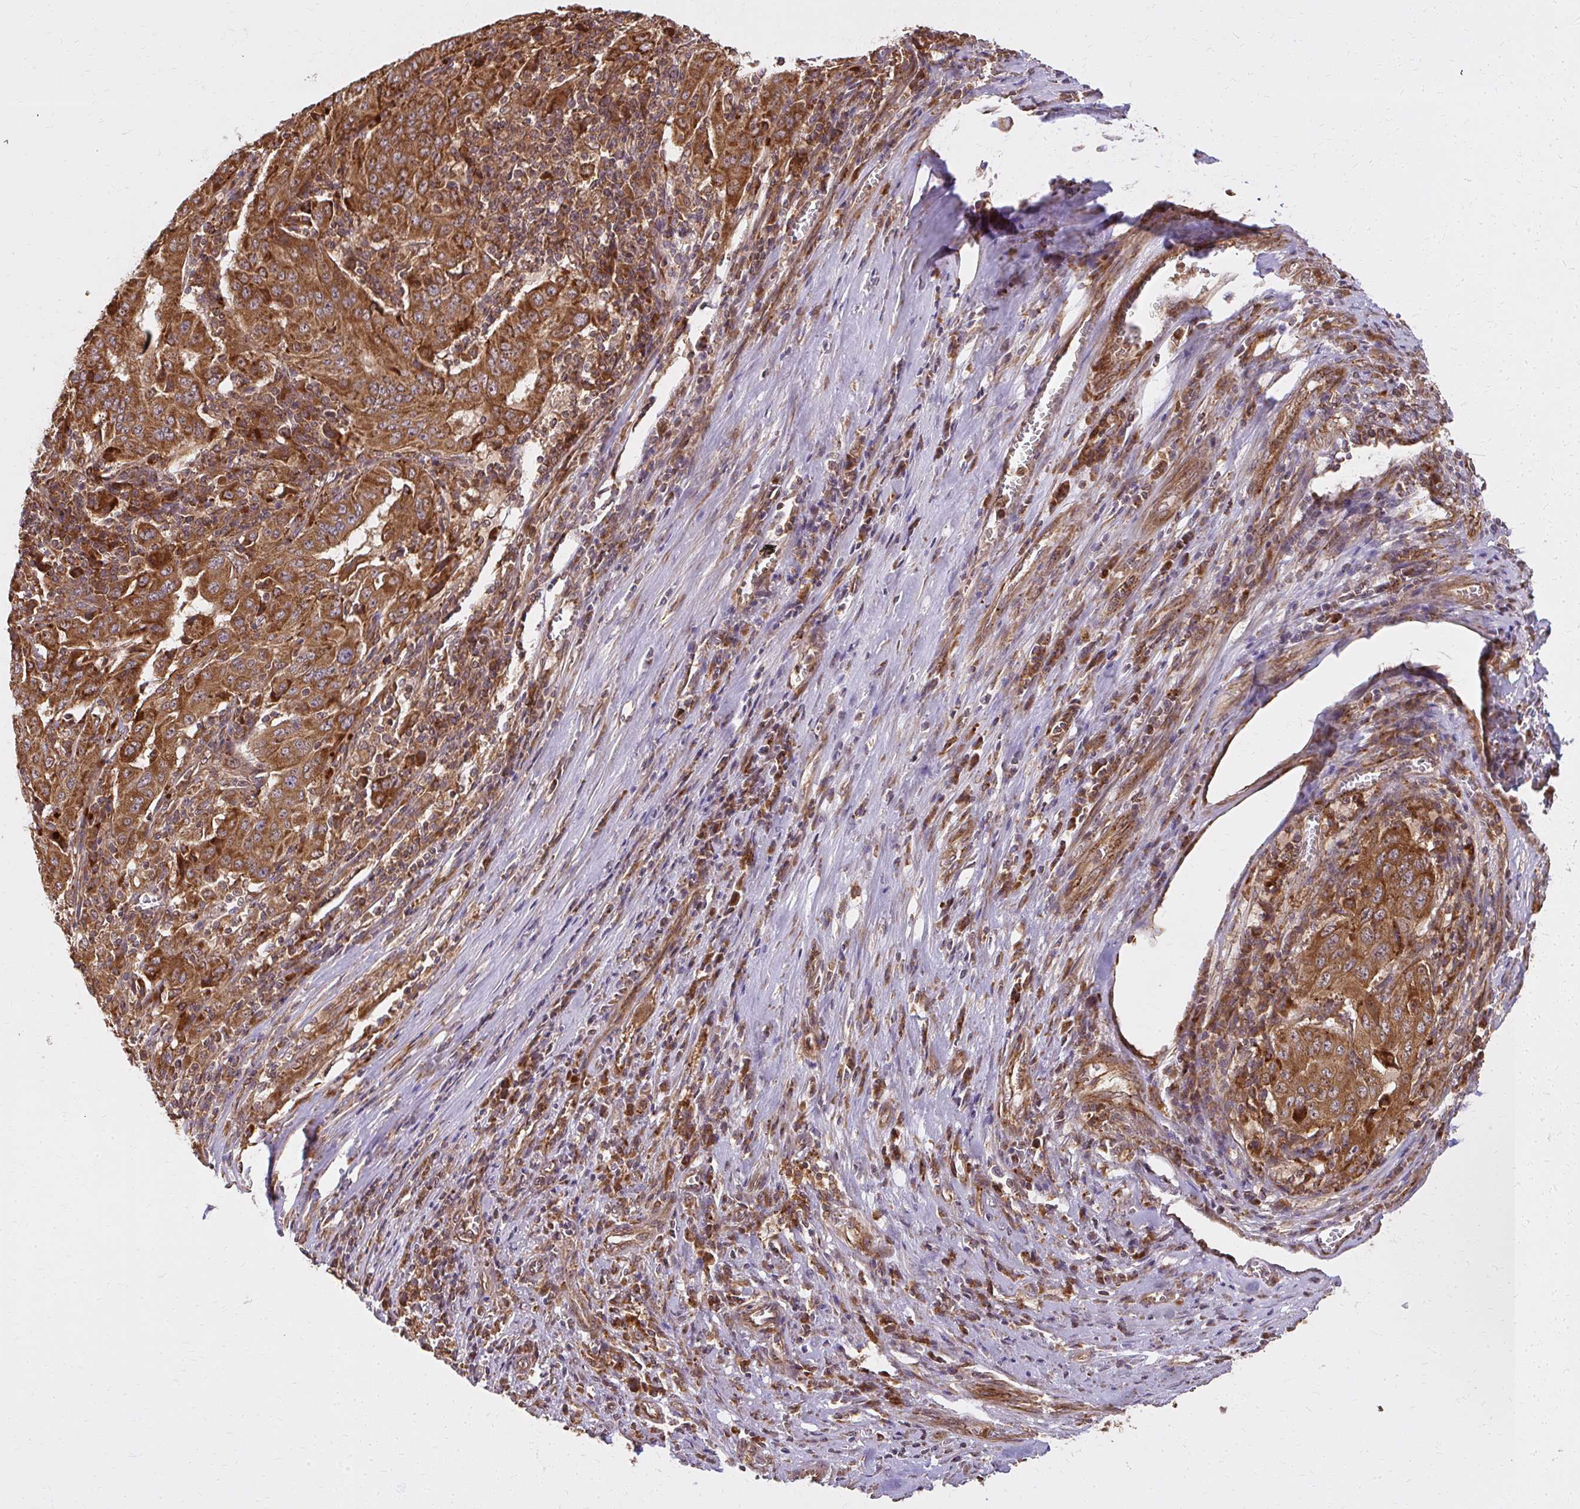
{"staining": {"intensity": "moderate", "quantity": ">75%", "location": "cytoplasmic/membranous"}, "tissue": "pancreatic cancer", "cell_type": "Tumor cells", "image_type": "cancer", "snomed": [{"axis": "morphology", "description": "Adenocarcinoma, NOS"}, {"axis": "topography", "description": "Pancreas"}], "caption": "Immunohistochemistry of adenocarcinoma (pancreatic) reveals medium levels of moderate cytoplasmic/membranous positivity in about >75% of tumor cells. The staining is performed using DAB (3,3'-diaminobenzidine) brown chromogen to label protein expression. The nuclei are counter-stained blue using hematoxylin.", "gene": "GNS", "patient": {"sex": "male", "age": 63}}